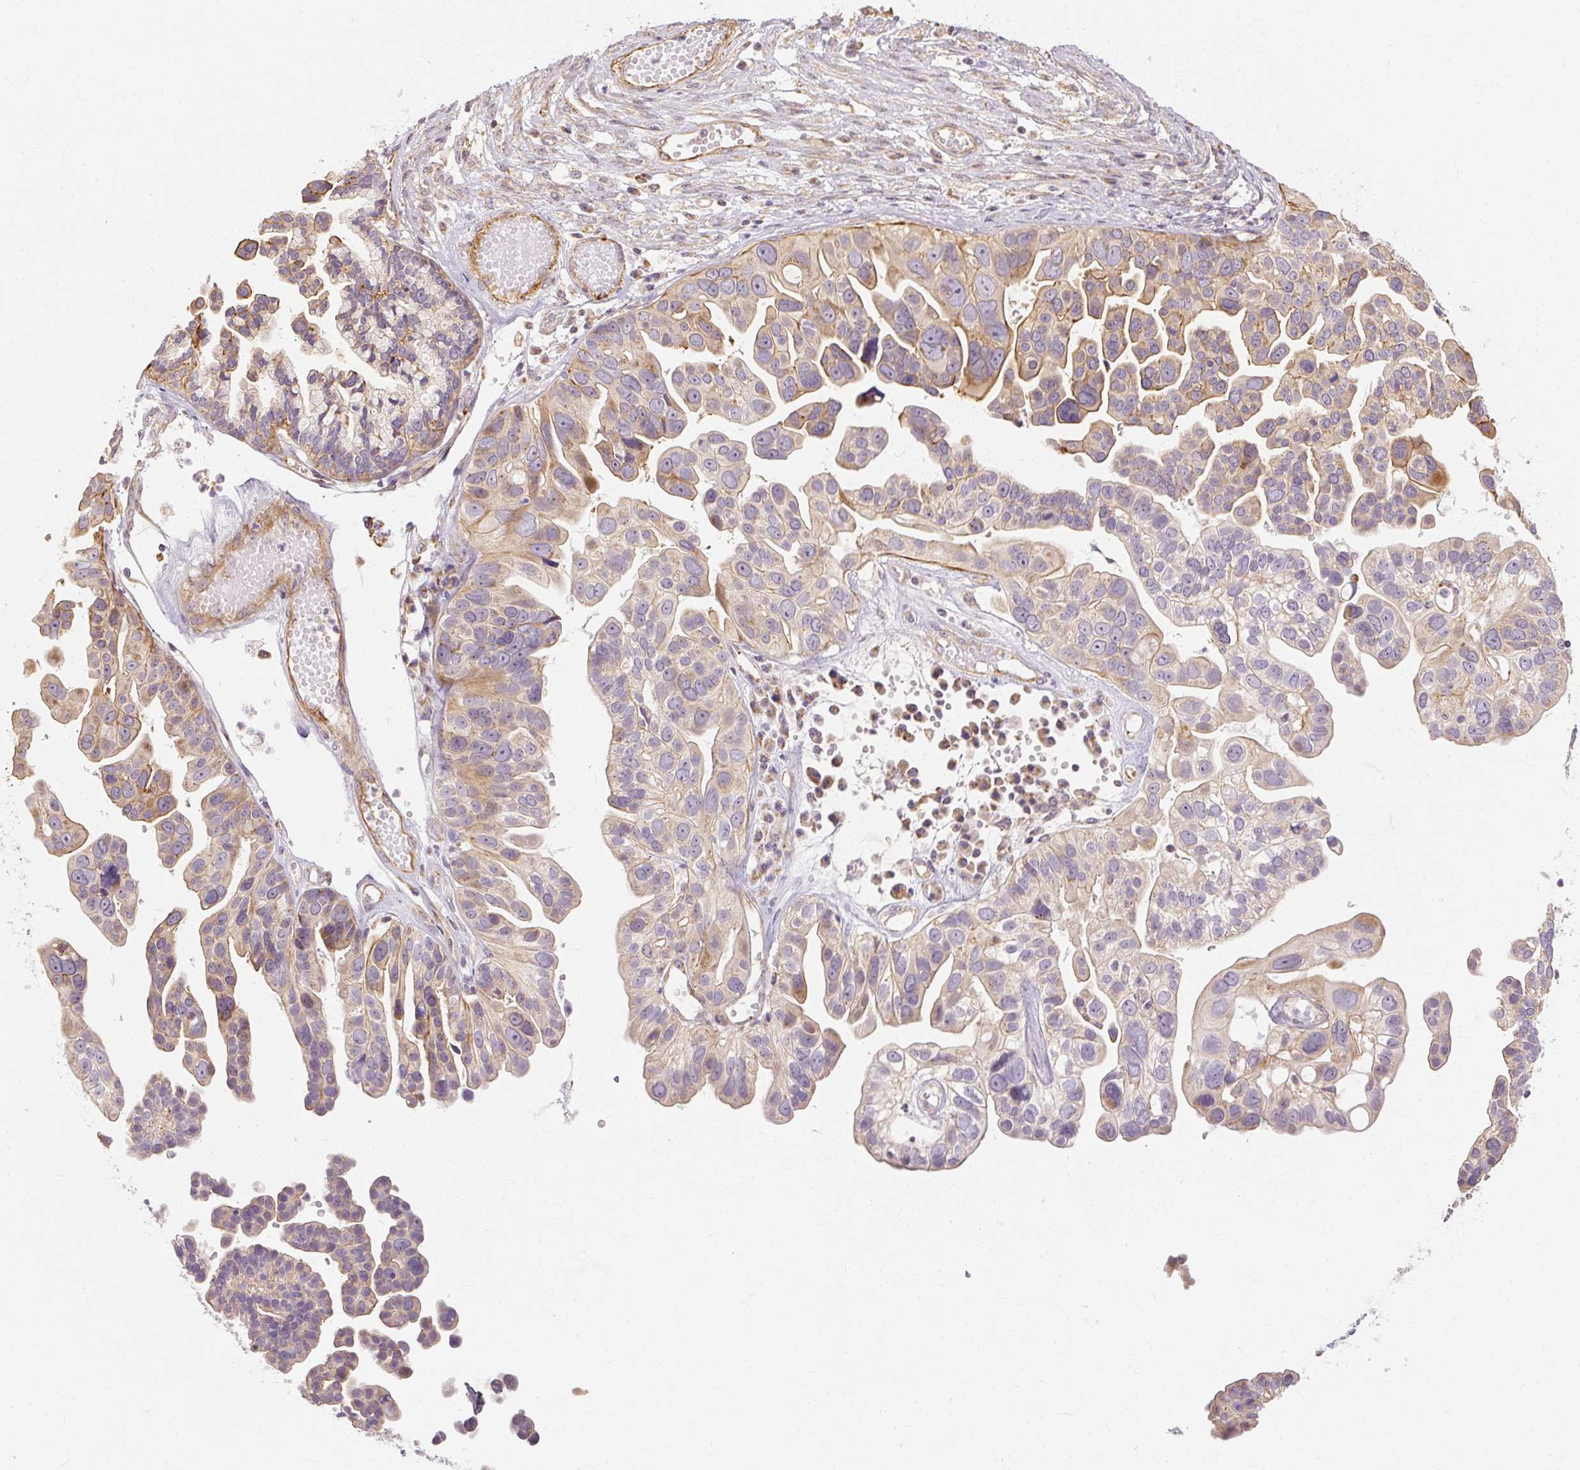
{"staining": {"intensity": "weak", "quantity": "<25%", "location": "cytoplasmic/membranous"}, "tissue": "ovarian cancer", "cell_type": "Tumor cells", "image_type": "cancer", "snomed": [{"axis": "morphology", "description": "Cystadenocarcinoma, serous, NOS"}, {"axis": "topography", "description": "Ovary"}], "caption": "Tumor cells are negative for protein expression in human ovarian serous cystadenocarcinoma.", "gene": "RB1CC1", "patient": {"sex": "female", "age": 56}}